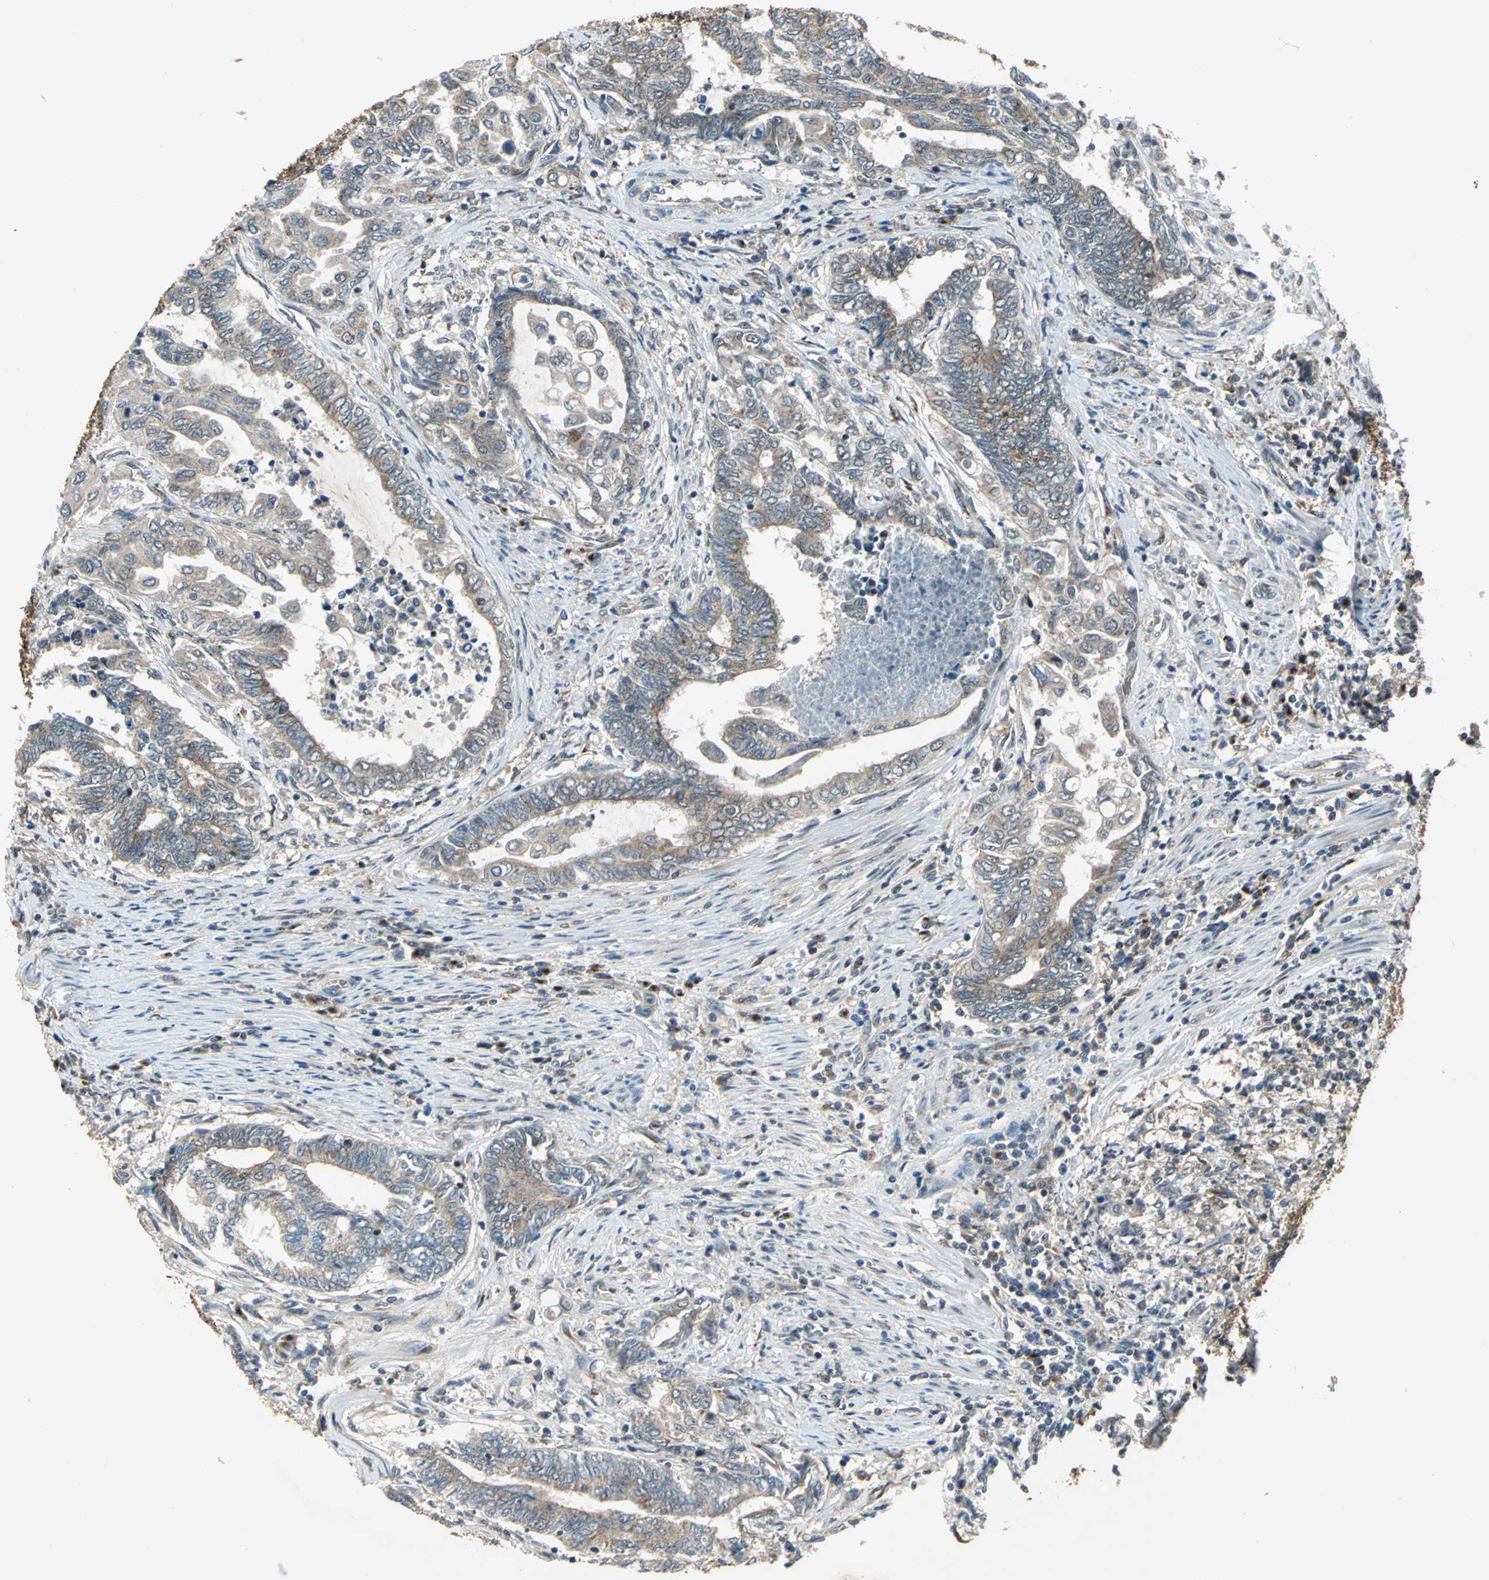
{"staining": {"intensity": "moderate", "quantity": ">75%", "location": "cytoplasmic/membranous"}, "tissue": "endometrial cancer", "cell_type": "Tumor cells", "image_type": "cancer", "snomed": [{"axis": "morphology", "description": "Adenocarcinoma, NOS"}, {"axis": "topography", "description": "Uterus"}, {"axis": "topography", "description": "Endometrium"}], "caption": "Moderate cytoplasmic/membranous protein staining is present in about >75% of tumor cells in endometrial adenocarcinoma. The staining is performed using DAB brown chromogen to label protein expression. The nuclei are counter-stained blue using hematoxylin.", "gene": "NFKBIE", "patient": {"sex": "female", "age": 70}}